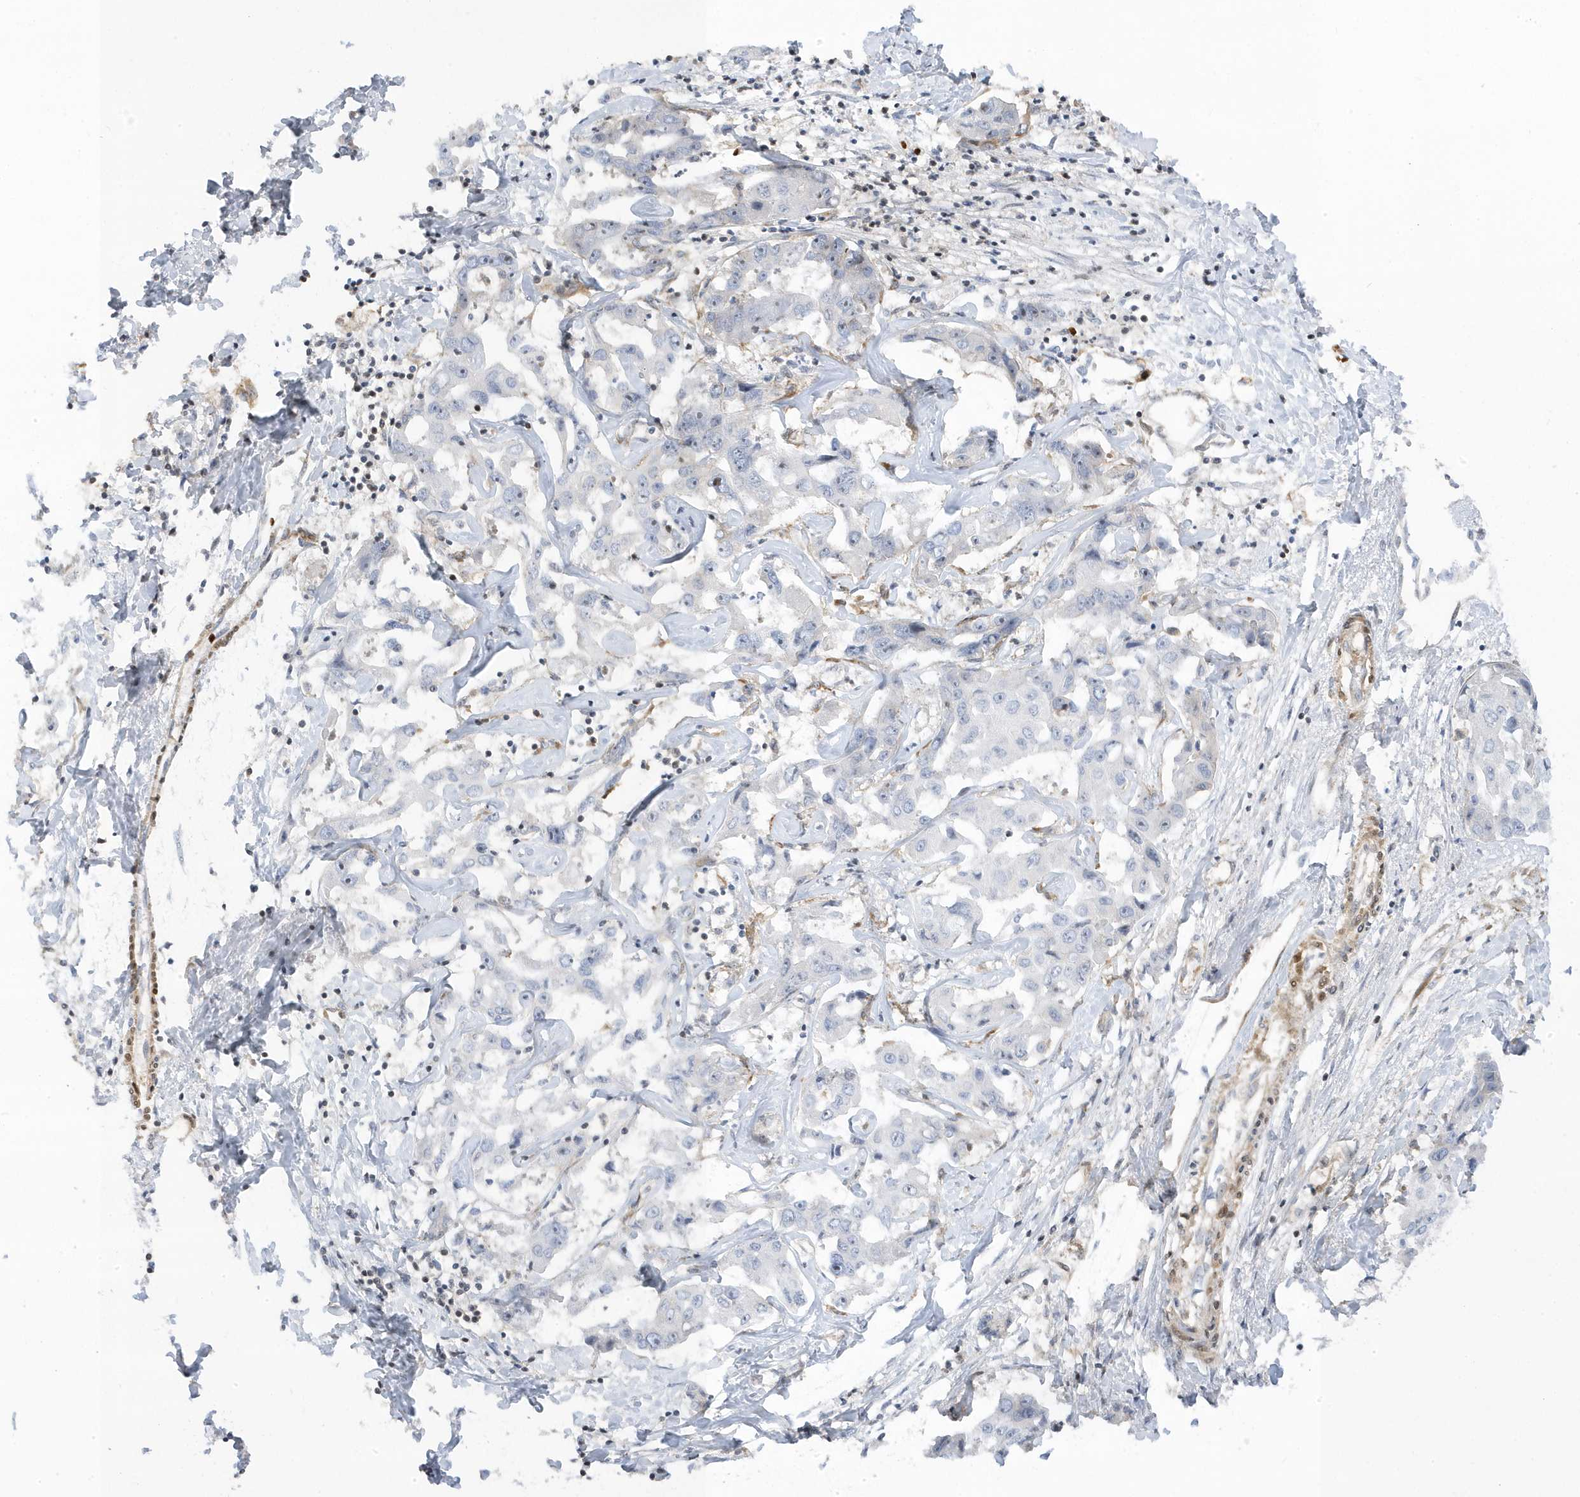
{"staining": {"intensity": "negative", "quantity": "none", "location": "none"}, "tissue": "liver cancer", "cell_type": "Tumor cells", "image_type": "cancer", "snomed": [{"axis": "morphology", "description": "Cholangiocarcinoma"}, {"axis": "topography", "description": "Liver"}], "caption": "Liver cholangiocarcinoma was stained to show a protein in brown. There is no significant expression in tumor cells.", "gene": "MAP7D3", "patient": {"sex": "male", "age": 59}}